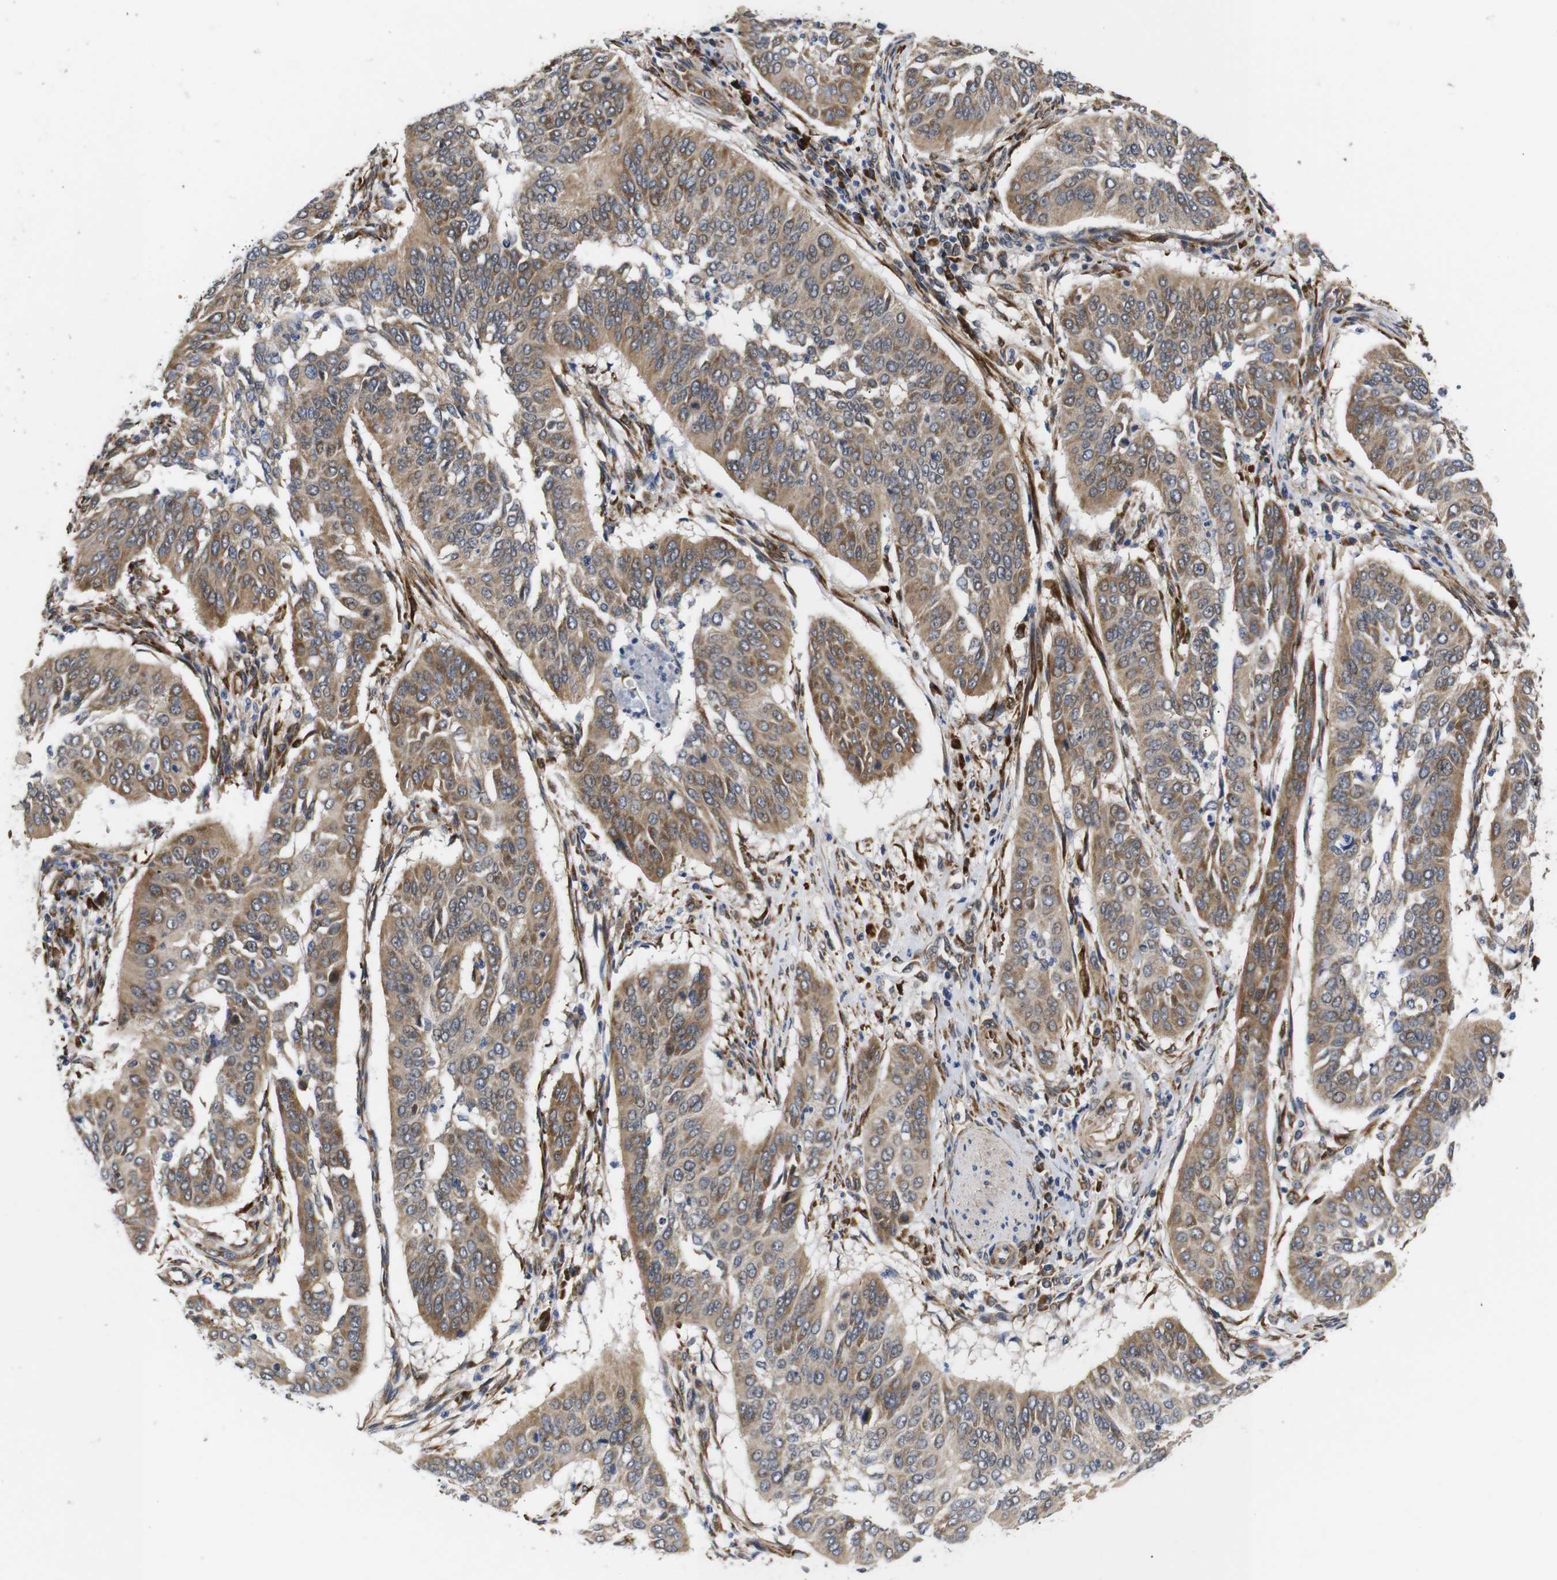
{"staining": {"intensity": "moderate", "quantity": ">75%", "location": "cytoplasmic/membranous"}, "tissue": "cervical cancer", "cell_type": "Tumor cells", "image_type": "cancer", "snomed": [{"axis": "morphology", "description": "Normal tissue, NOS"}, {"axis": "morphology", "description": "Squamous cell carcinoma, NOS"}, {"axis": "topography", "description": "Cervix"}], "caption": "Protein staining displays moderate cytoplasmic/membranous staining in approximately >75% of tumor cells in cervical cancer.", "gene": "KANK4", "patient": {"sex": "female", "age": 39}}